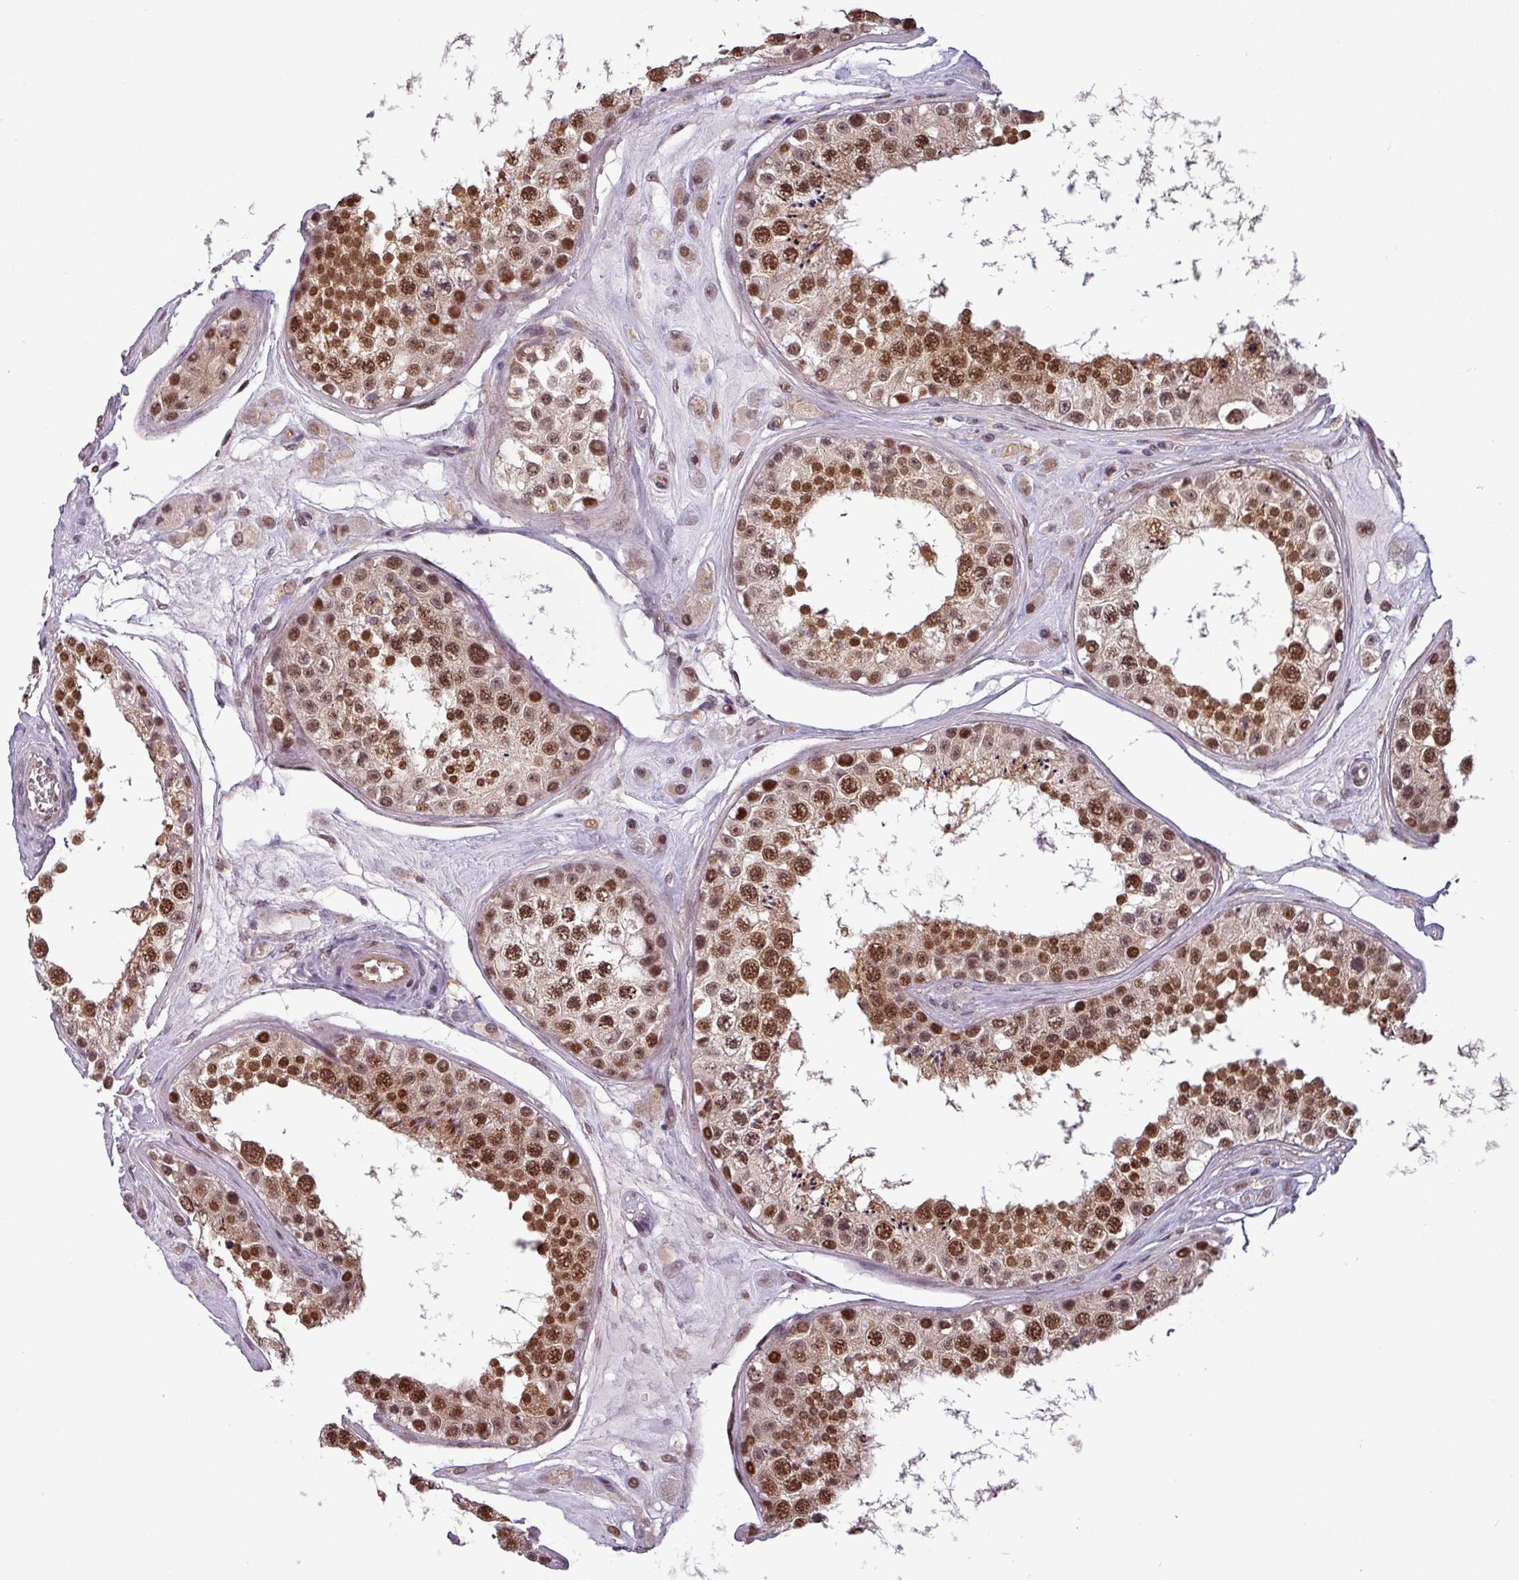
{"staining": {"intensity": "moderate", "quantity": ">75%", "location": "nuclear"}, "tissue": "testis", "cell_type": "Cells in seminiferous ducts", "image_type": "normal", "snomed": [{"axis": "morphology", "description": "Normal tissue, NOS"}, {"axis": "topography", "description": "Testis"}], "caption": "Protein positivity by immunohistochemistry (IHC) displays moderate nuclear staining in approximately >75% of cells in seminiferous ducts in normal testis. (DAB (3,3'-diaminobenzidine) IHC, brown staining for protein, blue staining for nuclei).", "gene": "NPFFR1", "patient": {"sex": "male", "age": 25}}